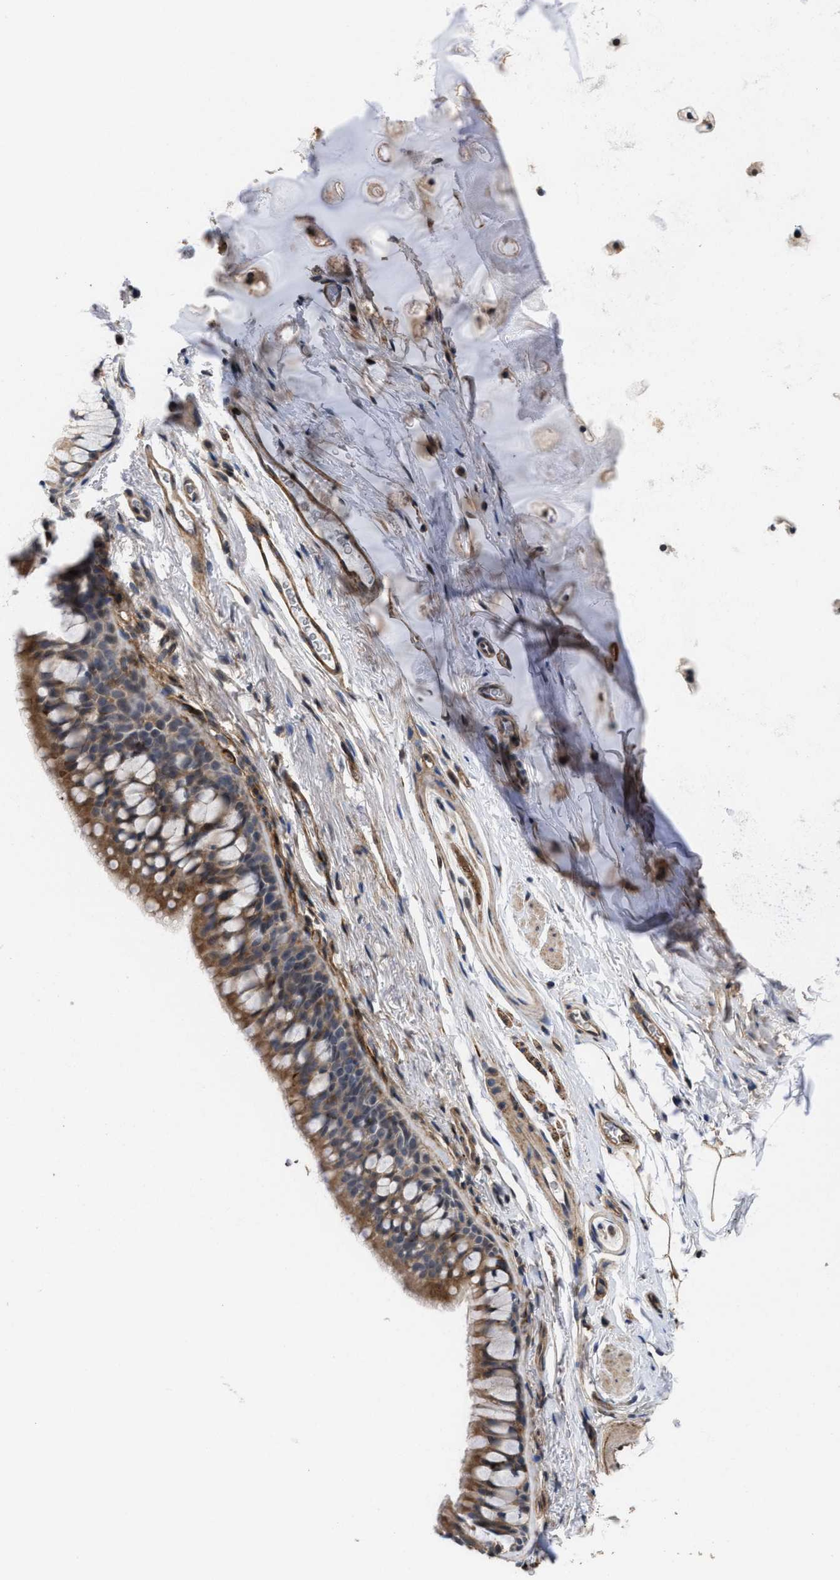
{"staining": {"intensity": "moderate", "quantity": ">75%", "location": "cytoplasmic/membranous"}, "tissue": "bronchus", "cell_type": "Respiratory epithelial cells", "image_type": "normal", "snomed": [{"axis": "morphology", "description": "Normal tissue, NOS"}, {"axis": "topography", "description": "Cartilage tissue"}, {"axis": "topography", "description": "Bronchus"}], "caption": "Human bronchus stained for a protein (brown) demonstrates moderate cytoplasmic/membranous positive staining in approximately >75% of respiratory epithelial cells.", "gene": "PTPRE", "patient": {"sex": "female", "age": 53}}